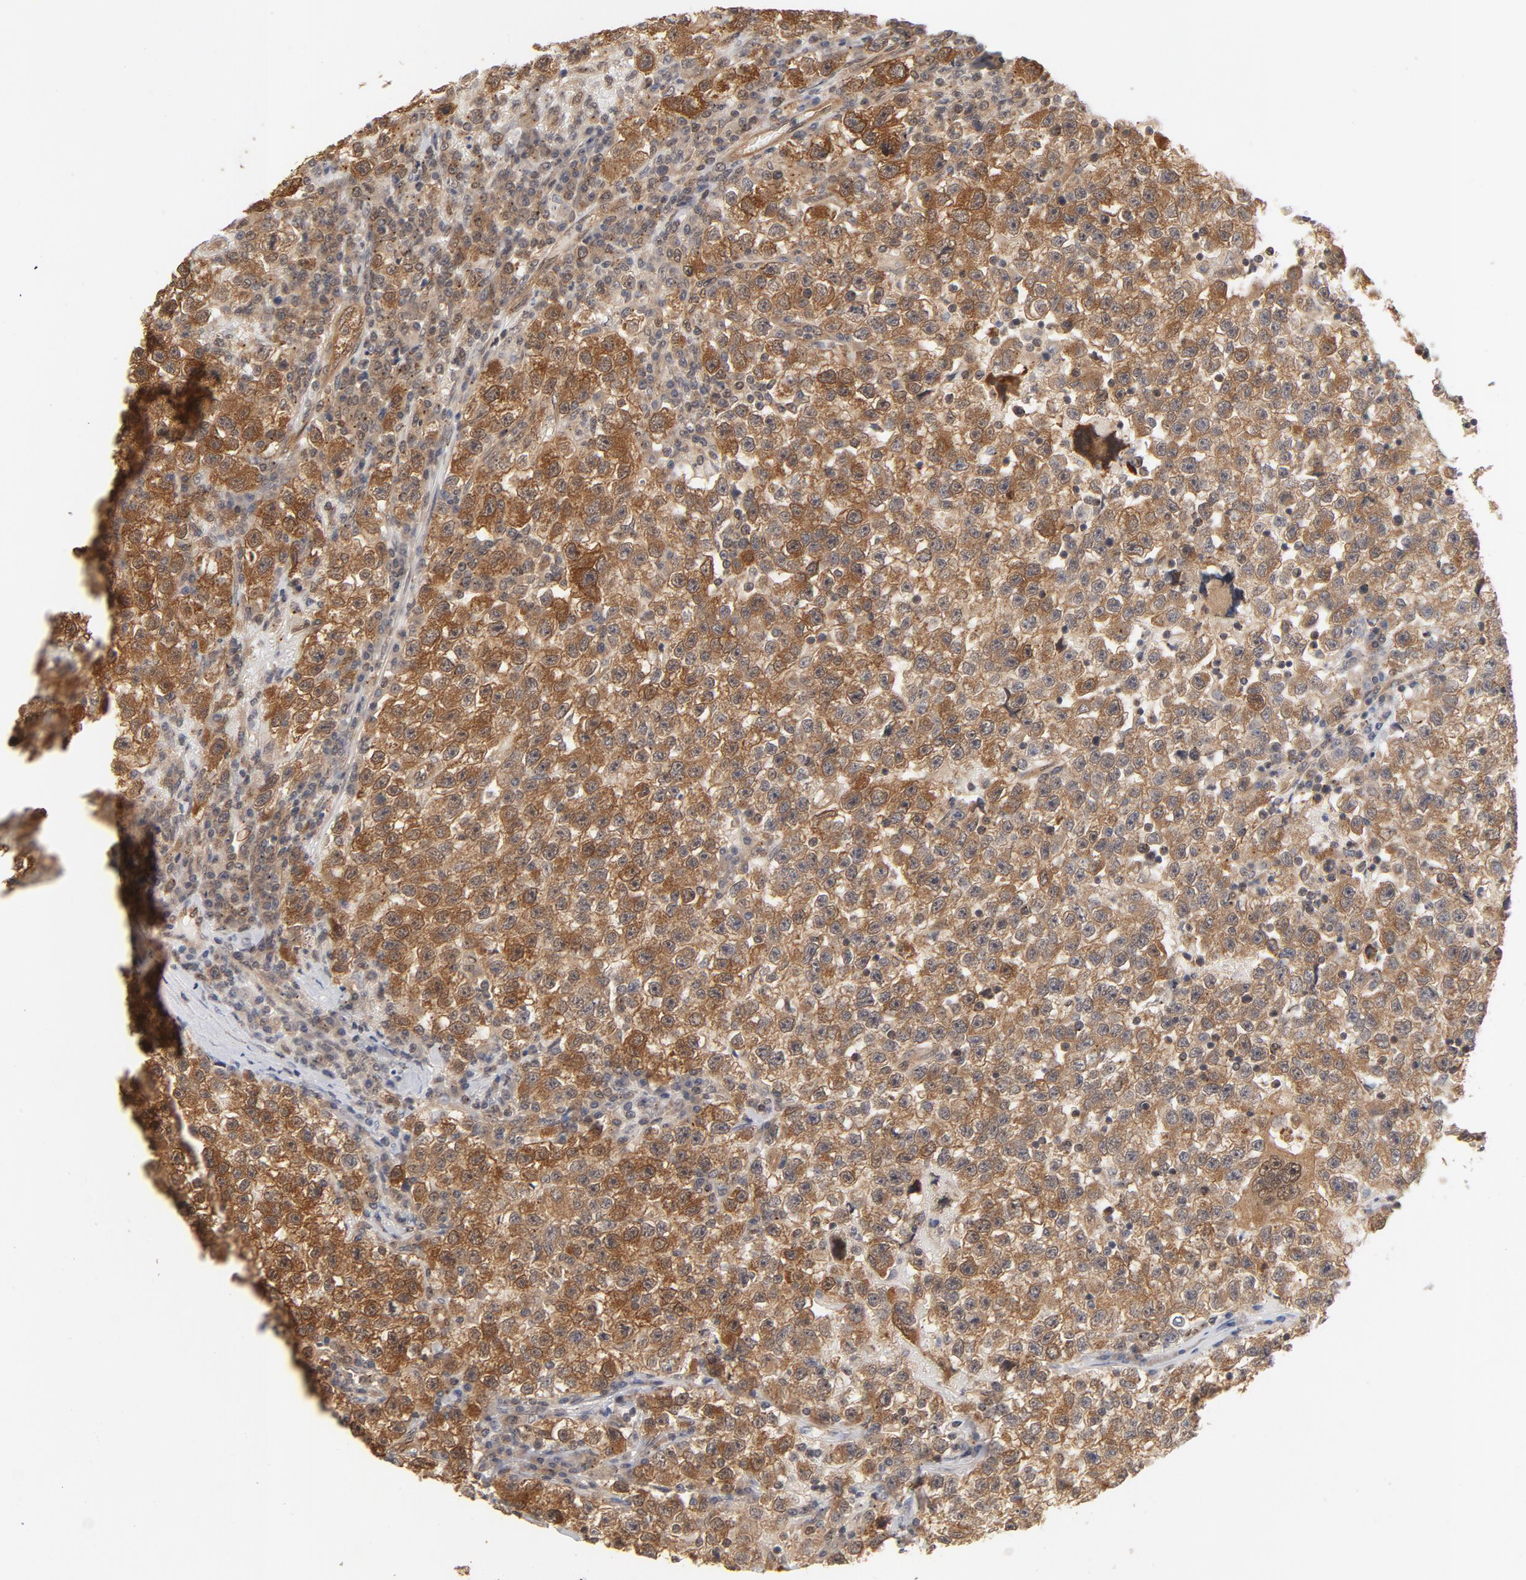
{"staining": {"intensity": "moderate", "quantity": ">75%", "location": "cytoplasmic/membranous"}, "tissue": "testis cancer", "cell_type": "Tumor cells", "image_type": "cancer", "snomed": [{"axis": "morphology", "description": "Seminoma, NOS"}, {"axis": "topography", "description": "Testis"}], "caption": "An IHC photomicrograph of tumor tissue is shown. Protein staining in brown shows moderate cytoplasmic/membranous positivity in testis cancer (seminoma) within tumor cells. (Stains: DAB in brown, nuclei in blue, Microscopy: brightfield microscopy at high magnification).", "gene": "CDC37", "patient": {"sex": "male", "age": 22}}